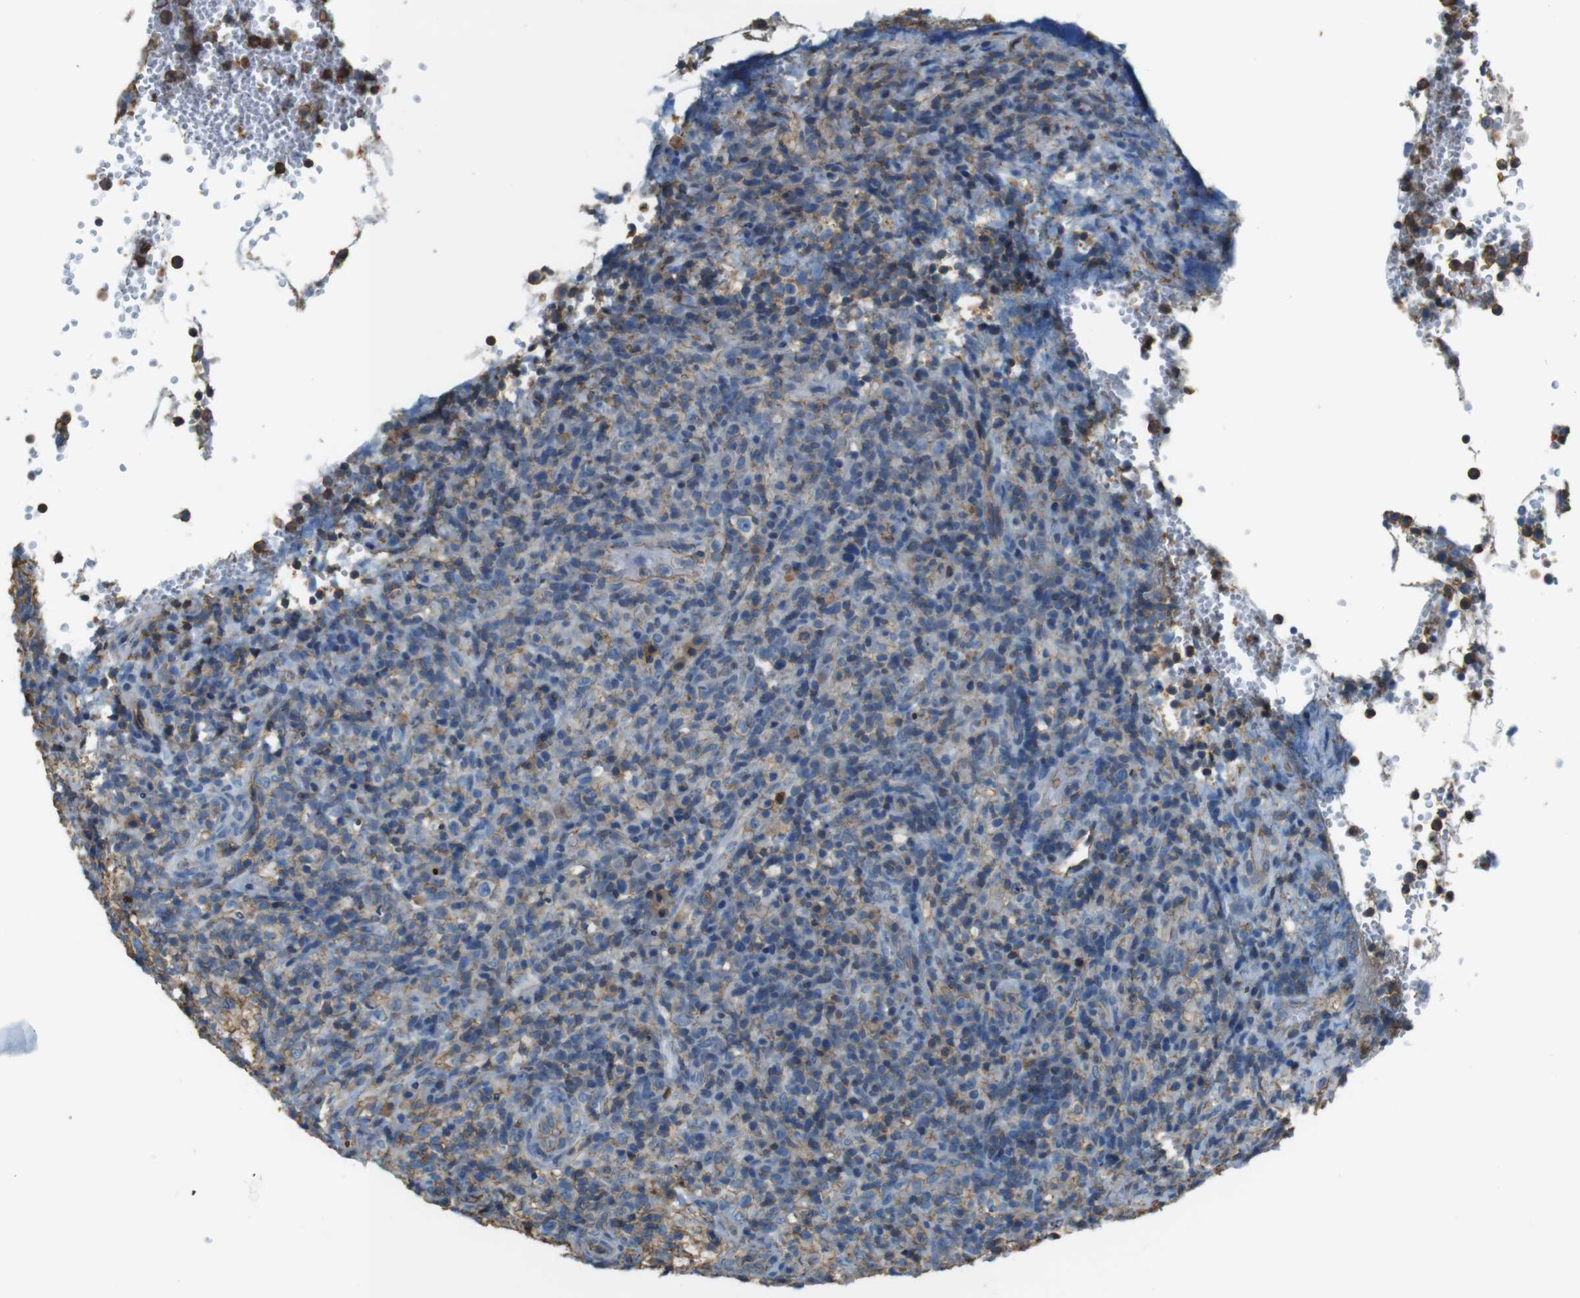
{"staining": {"intensity": "weak", "quantity": "<25%", "location": "cytoplasmic/membranous"}, "tissue": "lymphoma", "cell_type": "Tumor cells", "image_type": "cancer", "snomed": [{"axis": "morphology", "description": "Malignant lymphoma, non-Hodgkin's type, High grade"}, {"axis": "topography", "description": "Lymph node"}], "caption": "Tumor cells show no significant protein expression in high-grade malignant lymphoma, non-Hodgkin's type.", "gene": "FCAR", "patient": {"sex": "female", "age": 76}}